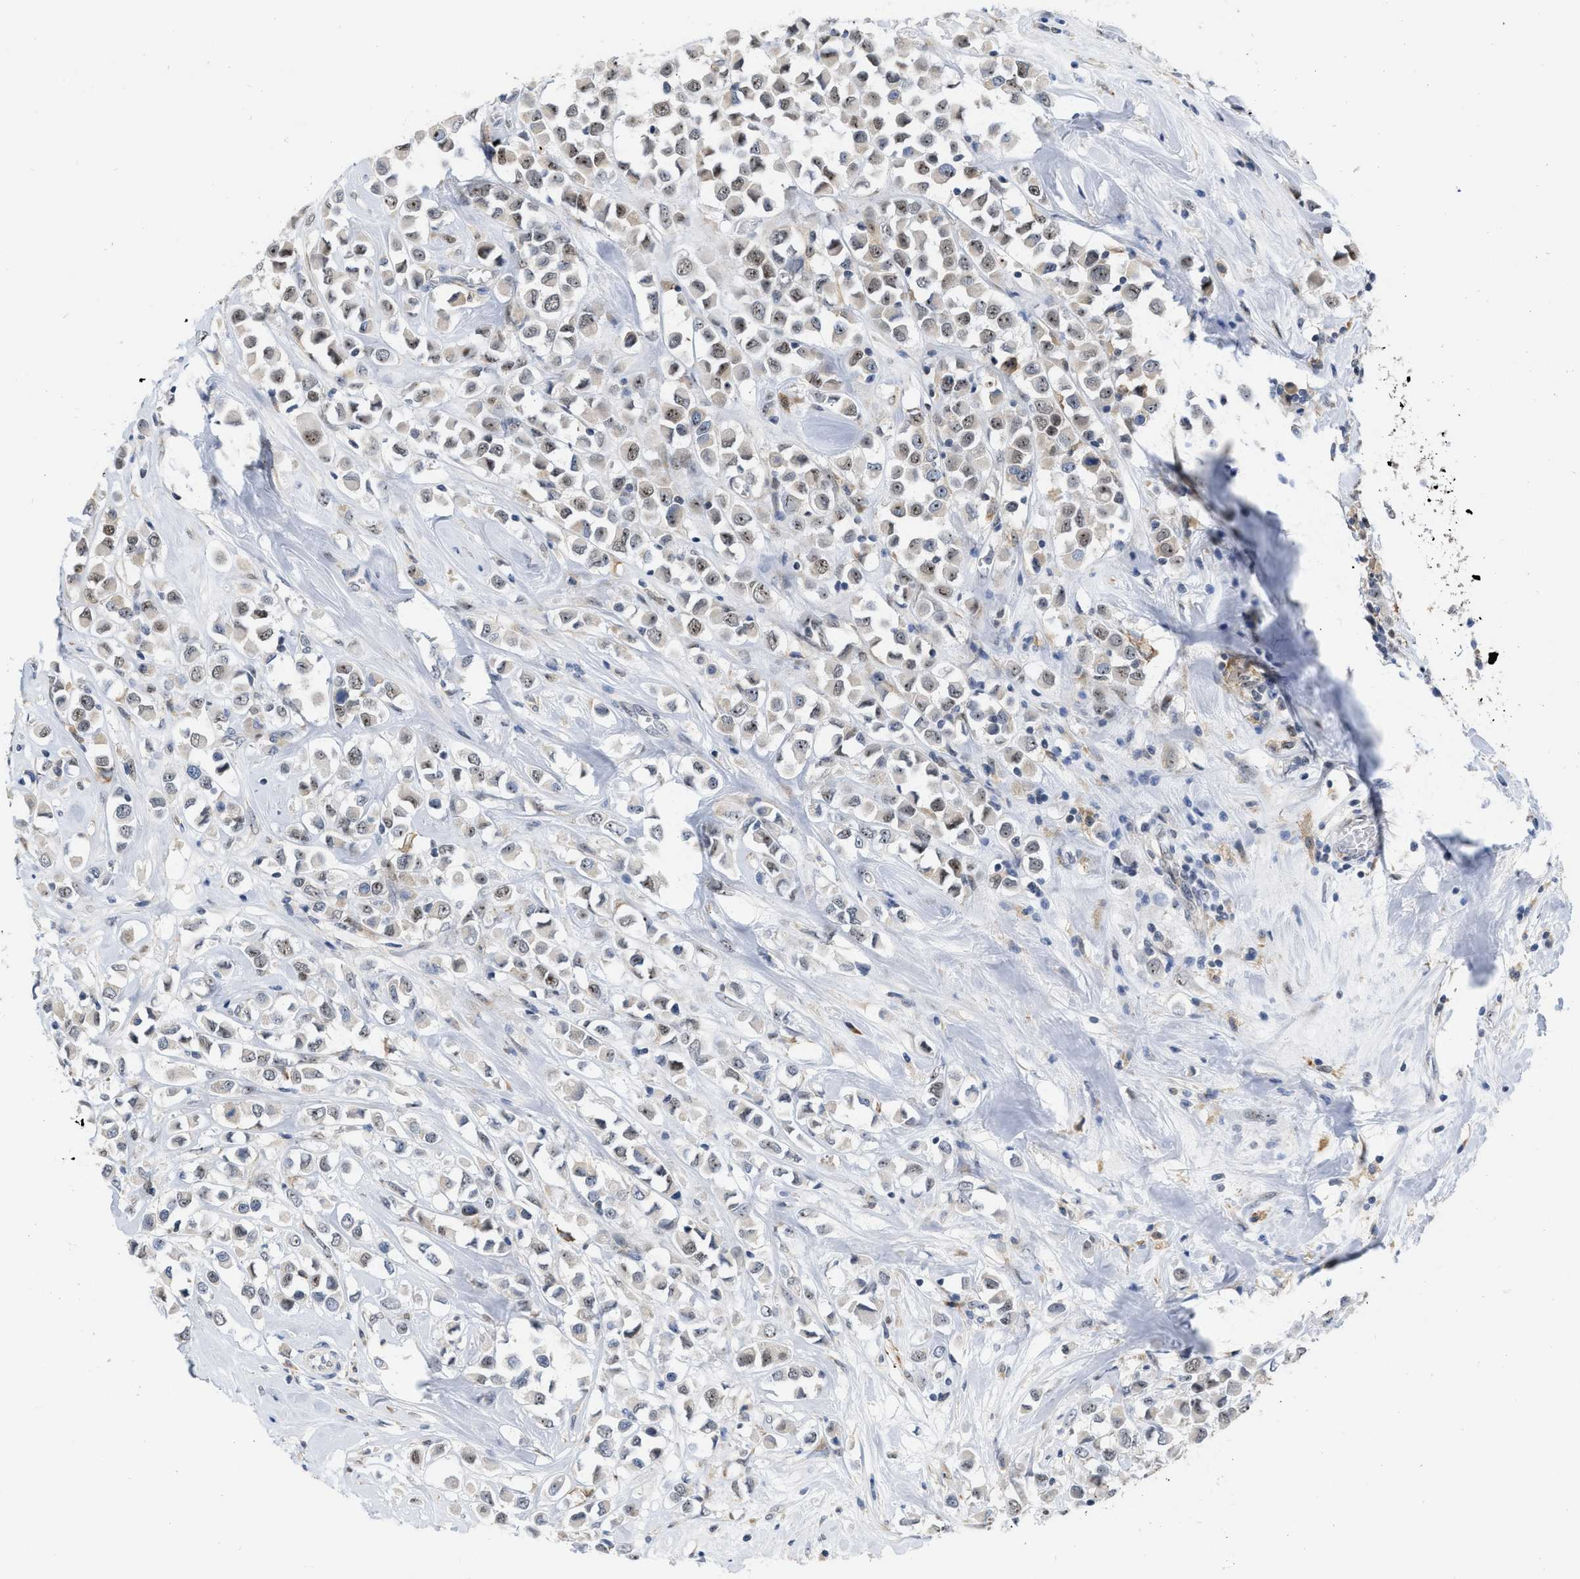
{"staining": {"intensity": "weak", "quantity": "25%-75%", "location": "nuclear"}, "tissue": "breast cancer", "cell_type": "Tumor cells", "image_type": "cancer", "snomed": [{"axis": "morphology", "description": "Duct carcinoma"}, {"axis": "topography", "description": "Breast"}], "caption": "This histopathology image displays infiltrating ductal carcinoma (breast) stained with IHC to label a protein in brown. The nuclear of tumor cells show weak positivity for the protein. Nuclei are counter-stained blue.", "gene": "ELAC2", "patient": {"sex": "female", "age": 61}}